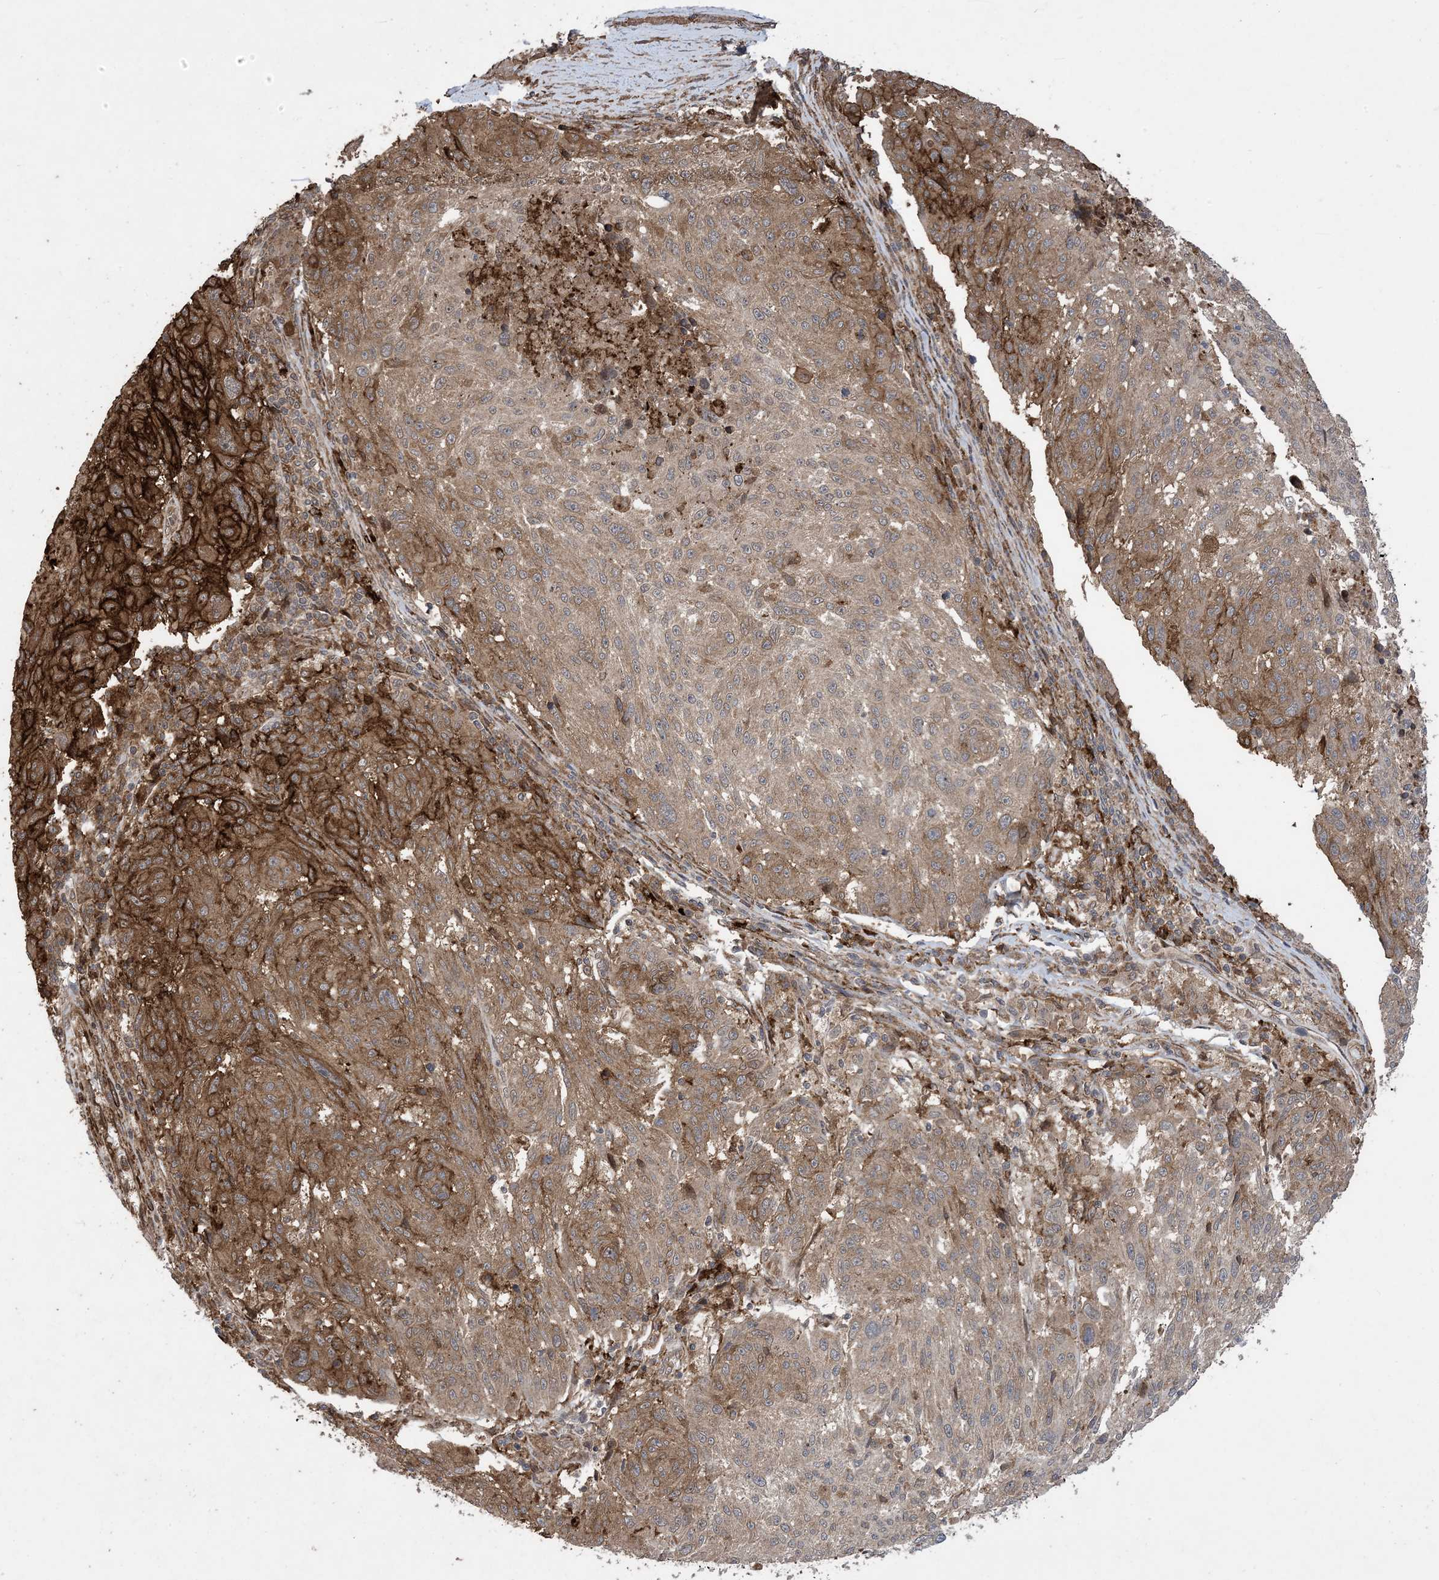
{"staining": {"intensity": "moderate", "quantity": "25%-75%", "location": "cytoplasmic/membranous"}, "tissue": "melanoma", "cell_type": "Tumor cells", "image_type": "cancer", "snomed": [{"axis": "morphology", "description": "Malignant melanoma, NOS"}, {"axis": "topography", "description": "Skin"}], "caption": "Immunohistochemical staining of human melanoma displays medium levels of moderate cytoplasmic/membranous protein staining in approximately 25%-75% of tumor cells.", "gene": "ZNF511", "patient": {"sex": "male", "age": 53}}